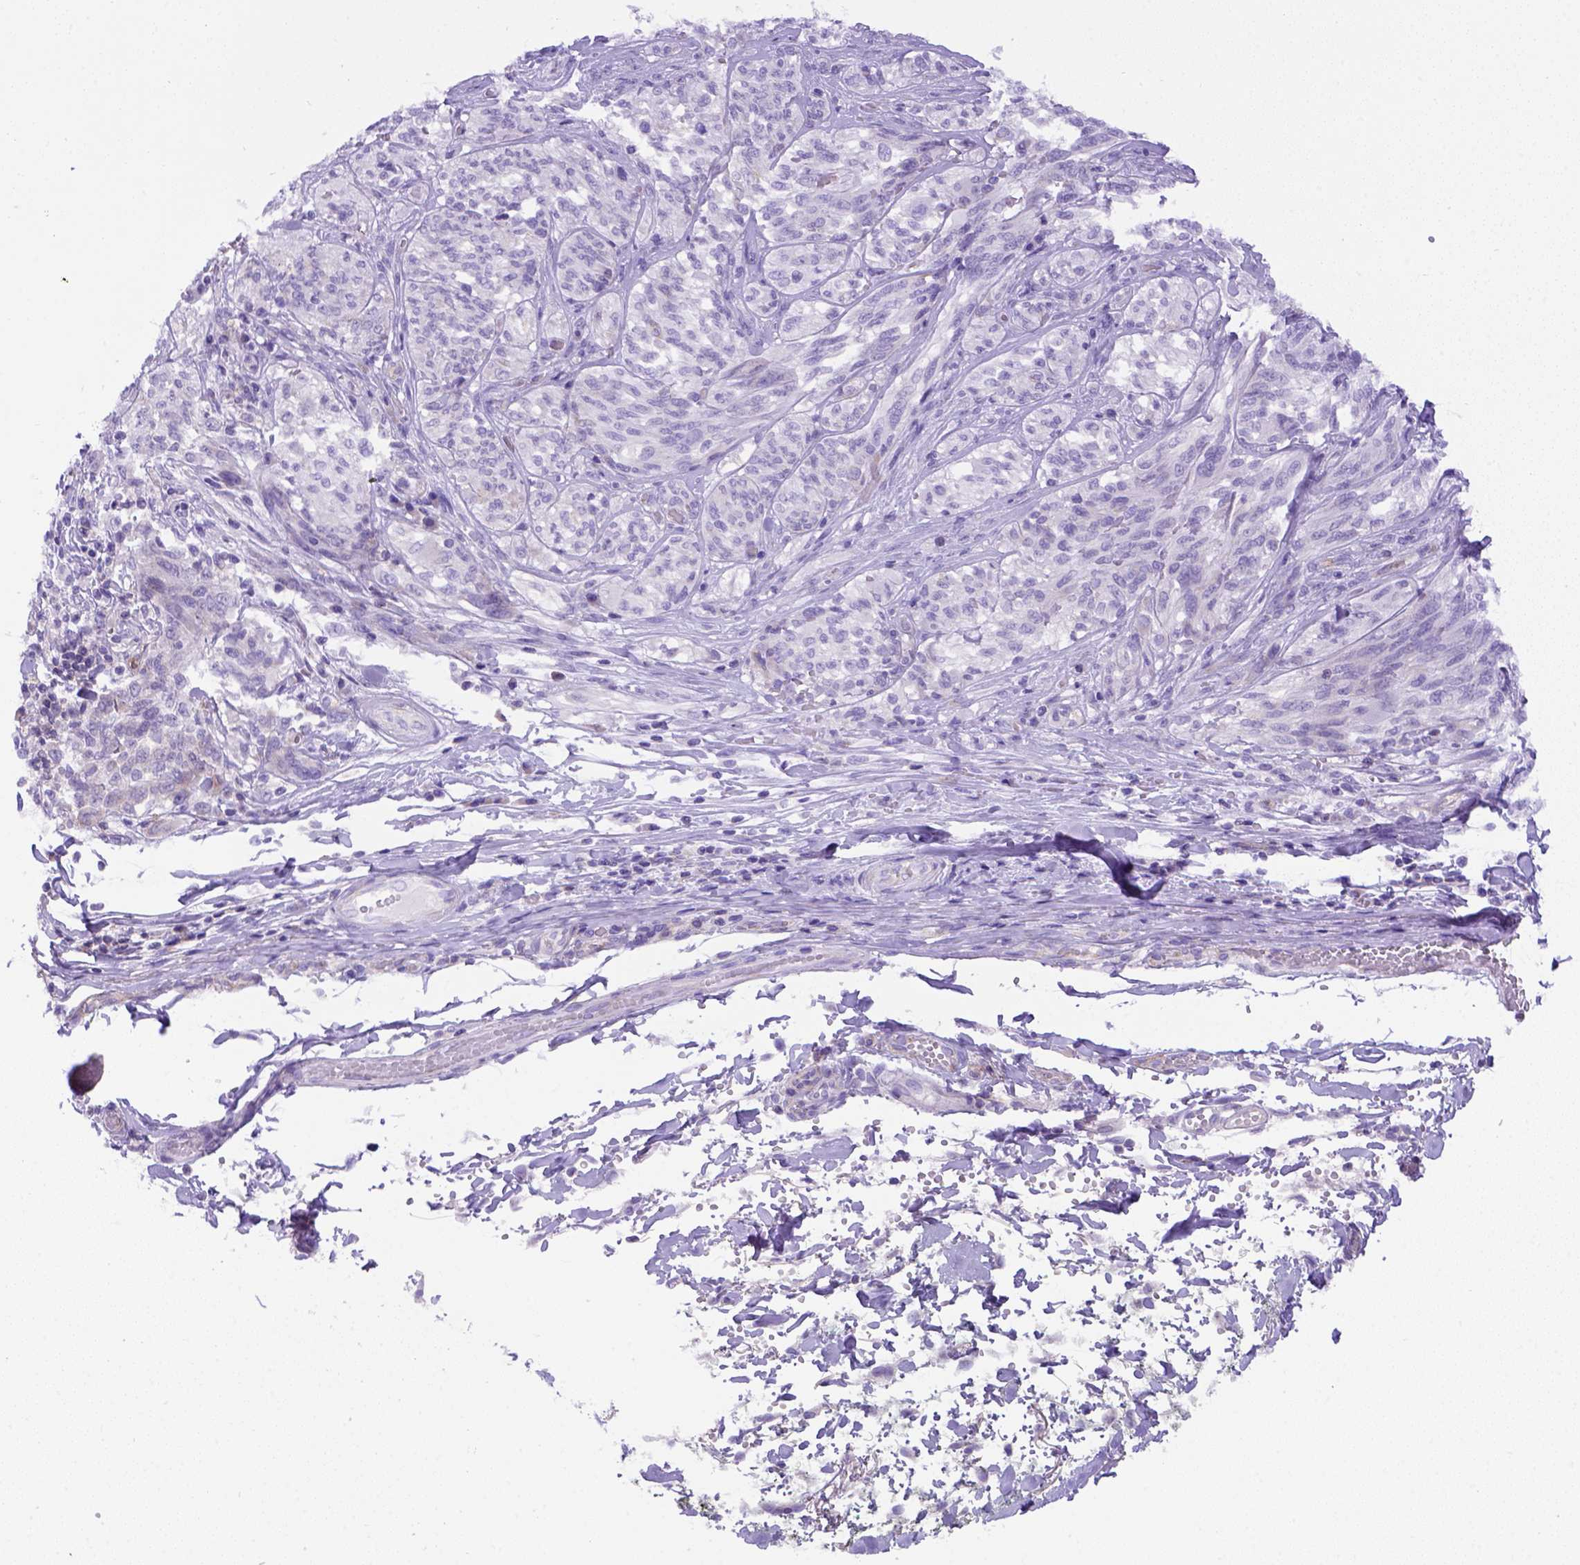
{"staining": {"intensity": "negative", "quantity": "none", "location": "none"}, "tissue": "melanoma", "cell_type": "Tumor cells", "image_type": "cancer", "snomed": [{"axis": "morphology", "description": "Malignant melanoma, NOS"}, {"axis": "topography", "description": "Skin"}], "caption": "Immunohistochemistry (IHC) photomicrograph of neoplastic tissue: melanoma stained with DAB shows no significant protein expression in tumor cells.", "gene": "FOXI1", "patient": {"sex": "female", "age": 91}}